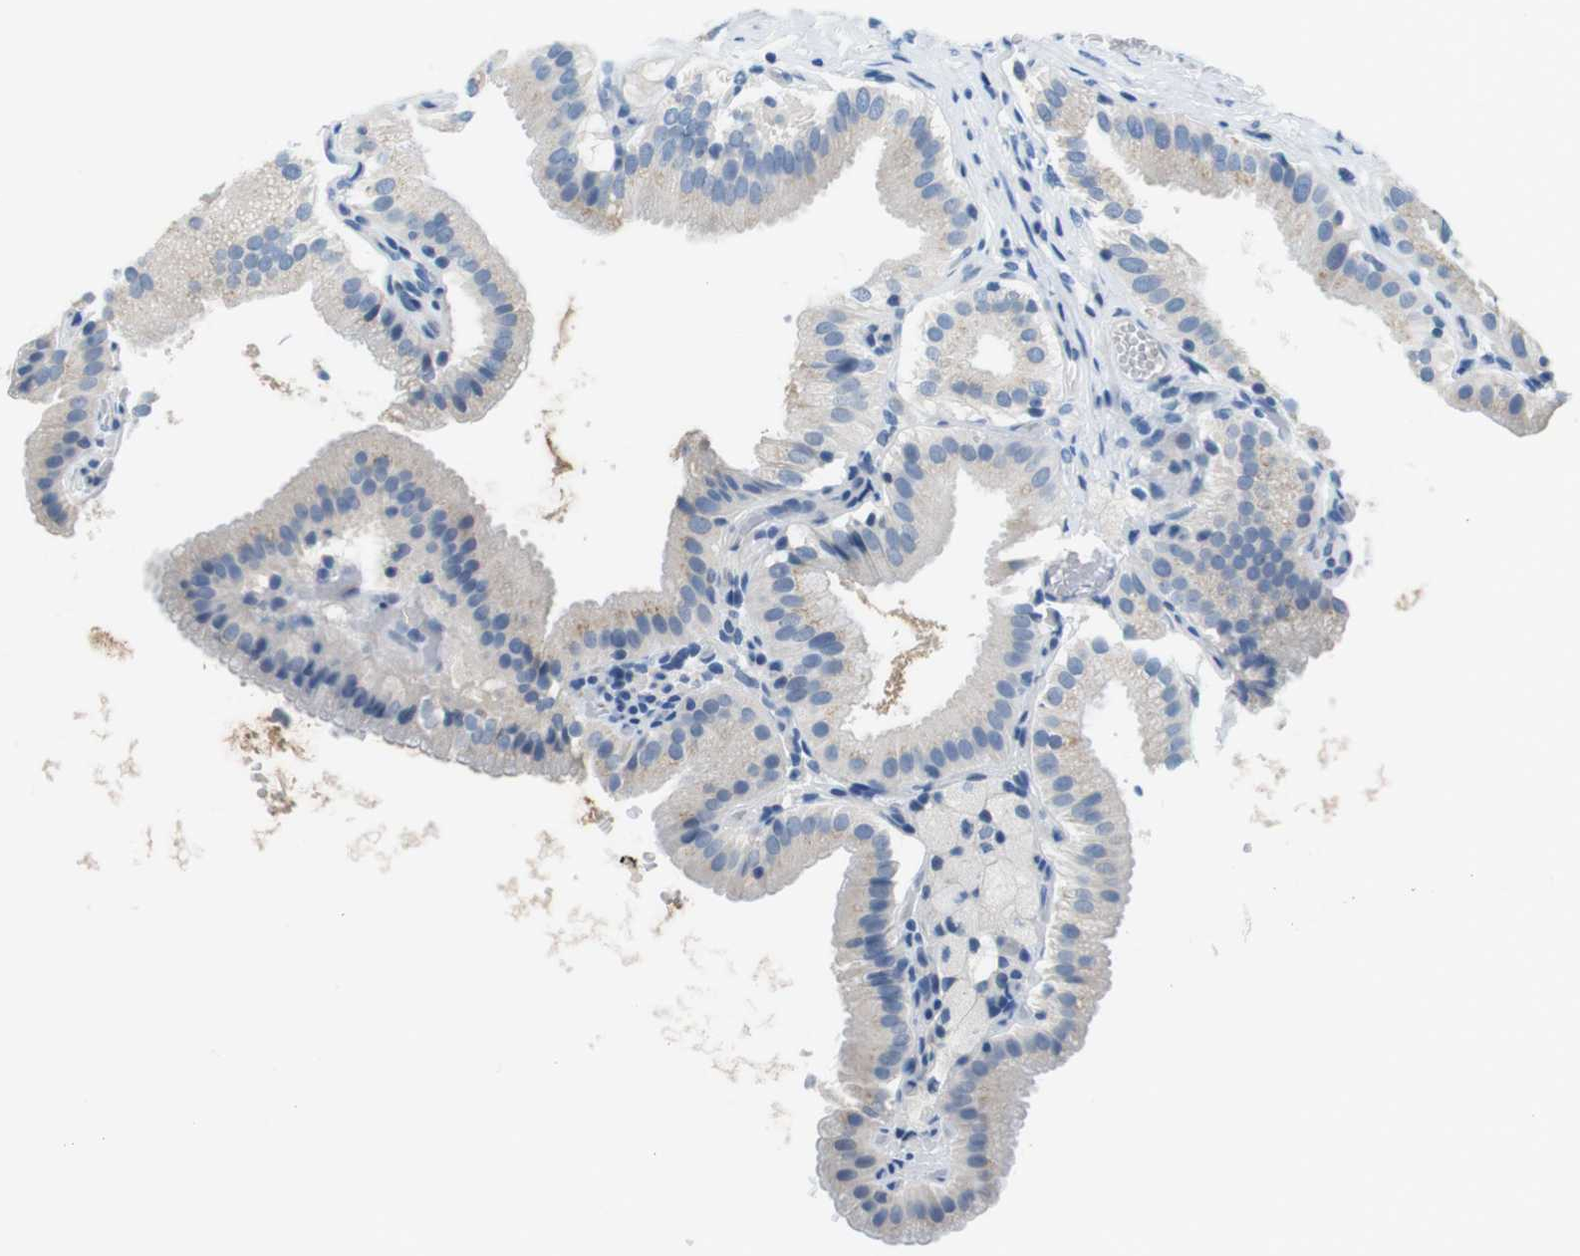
{"staining": {"intensity": "weak", "quantity": "25%-75%", "location": "cytoplasmic/membranous"}, "tissue": "gallbladder", "cell_type": "Glandular cells", "image_type": "normal", "snomed": [{"axis": "morphology", "description": "Normal tissue, NOS"}, {"axis": "topography", "description": "Gallbladder"}], "caption": "This micrograph reveals immunohistochemistry (IHC) staining of normal gallbladder, with low weak cytoplasmic/membranous expression in approximately 25%-75% of glandular cells.", "gene": "SLC35A3", "patient": {"sex": "male", "age": 54}}